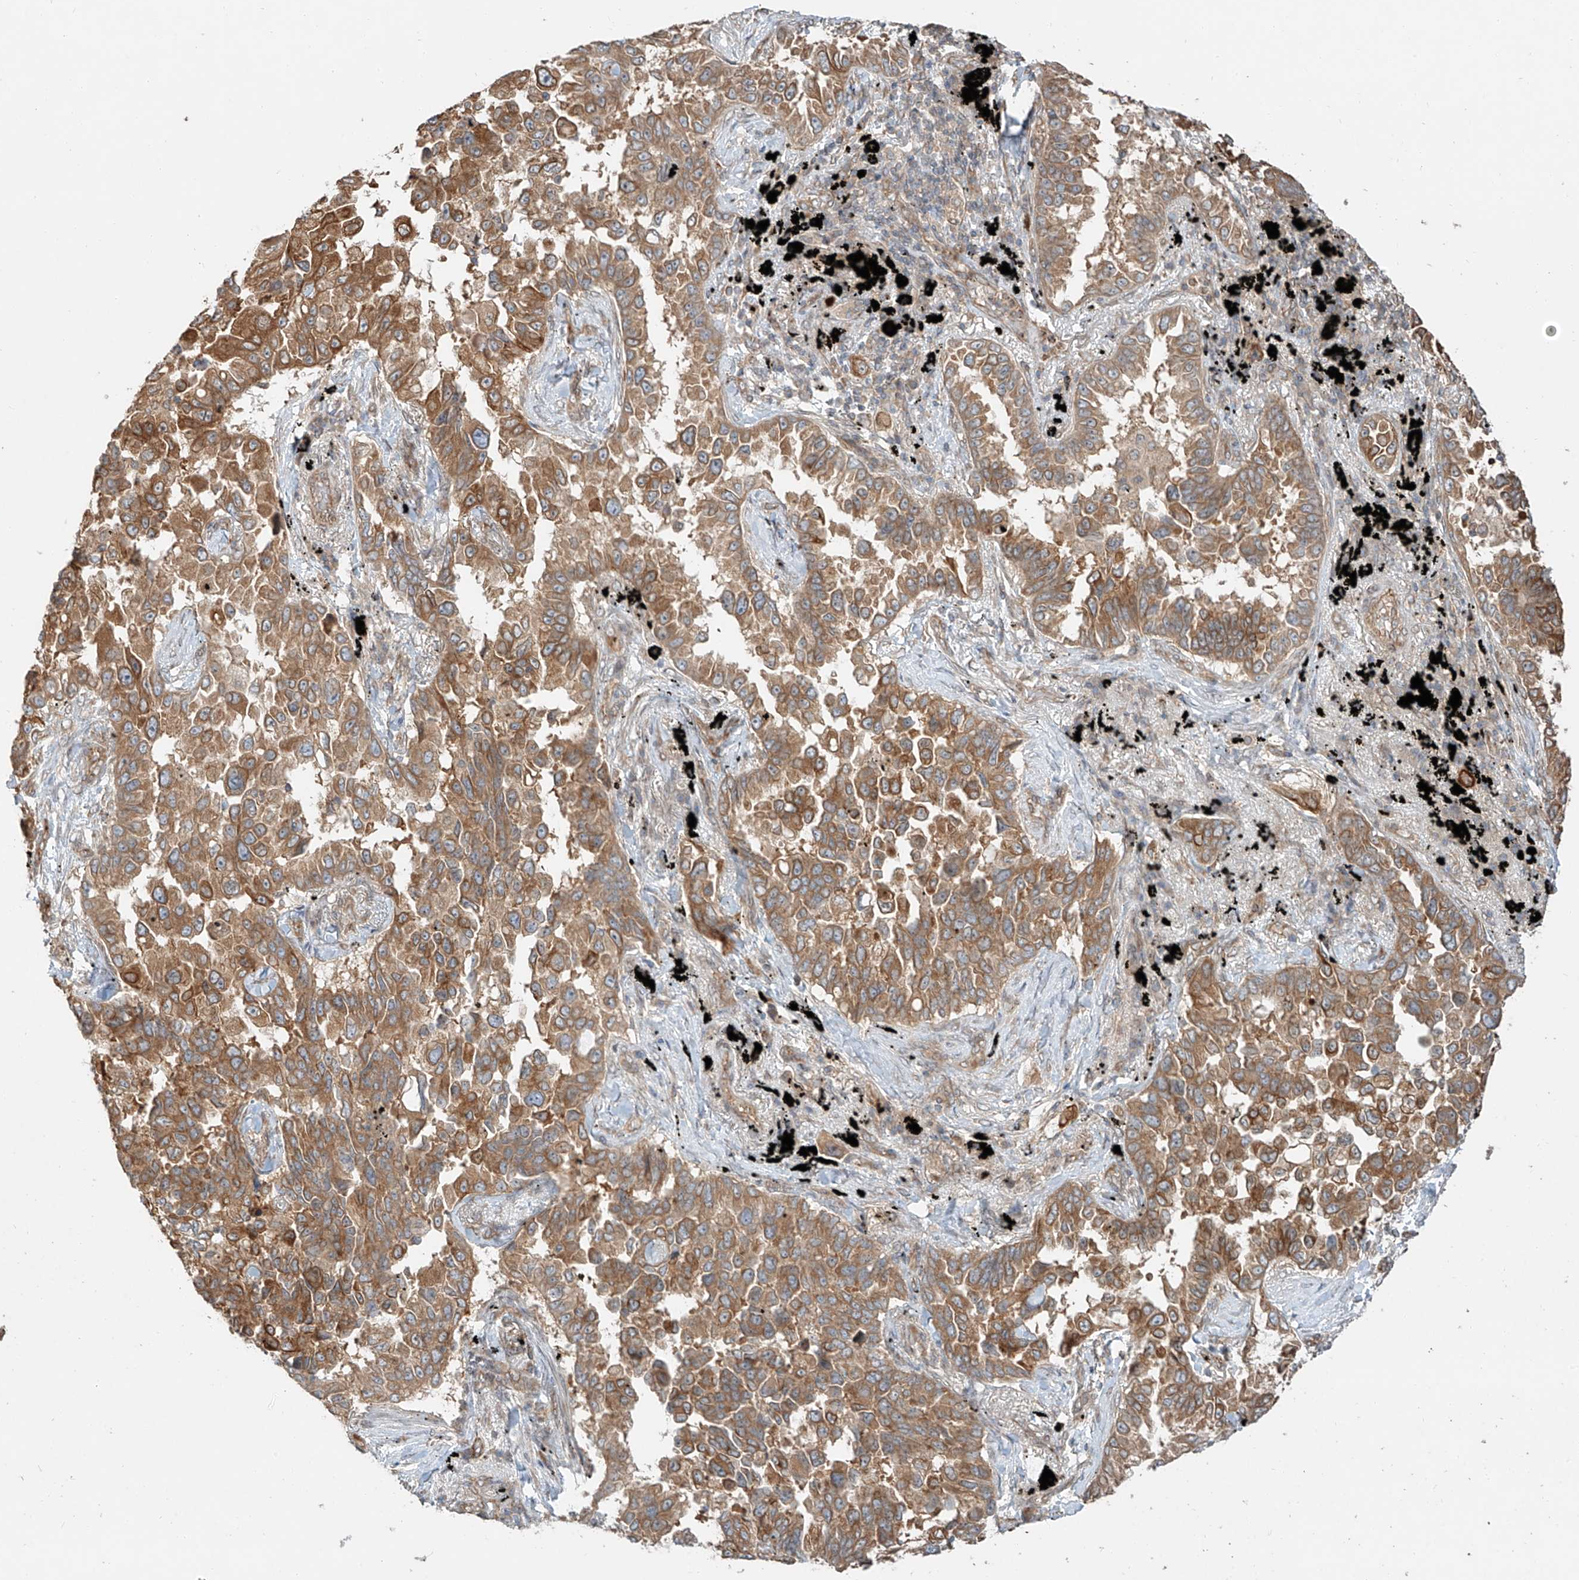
{"staining": {"intensity": "moderate", "quantity": ">75%", "location": "cytoplasmic/membranous"}, "tissue": "lung cancer", "cell_type": "Tumor cells", "image_type": "cancer", "snomed": [{"axis": "morphology", "description": "Adenocarcinoma, NOS"}, {"axis": "topography", "description": "Lung"}], "caption": "Immunohistochemistry (IHC) image of human lung cancer (adenocarcinoma) stained for a protein (brown), which exhibits medium levels of moderate cytoplasmic/membranous staining in about >75% of tumor cells.", "gene": "CEP162", "patient": {"sex": "female", "age": 67}}